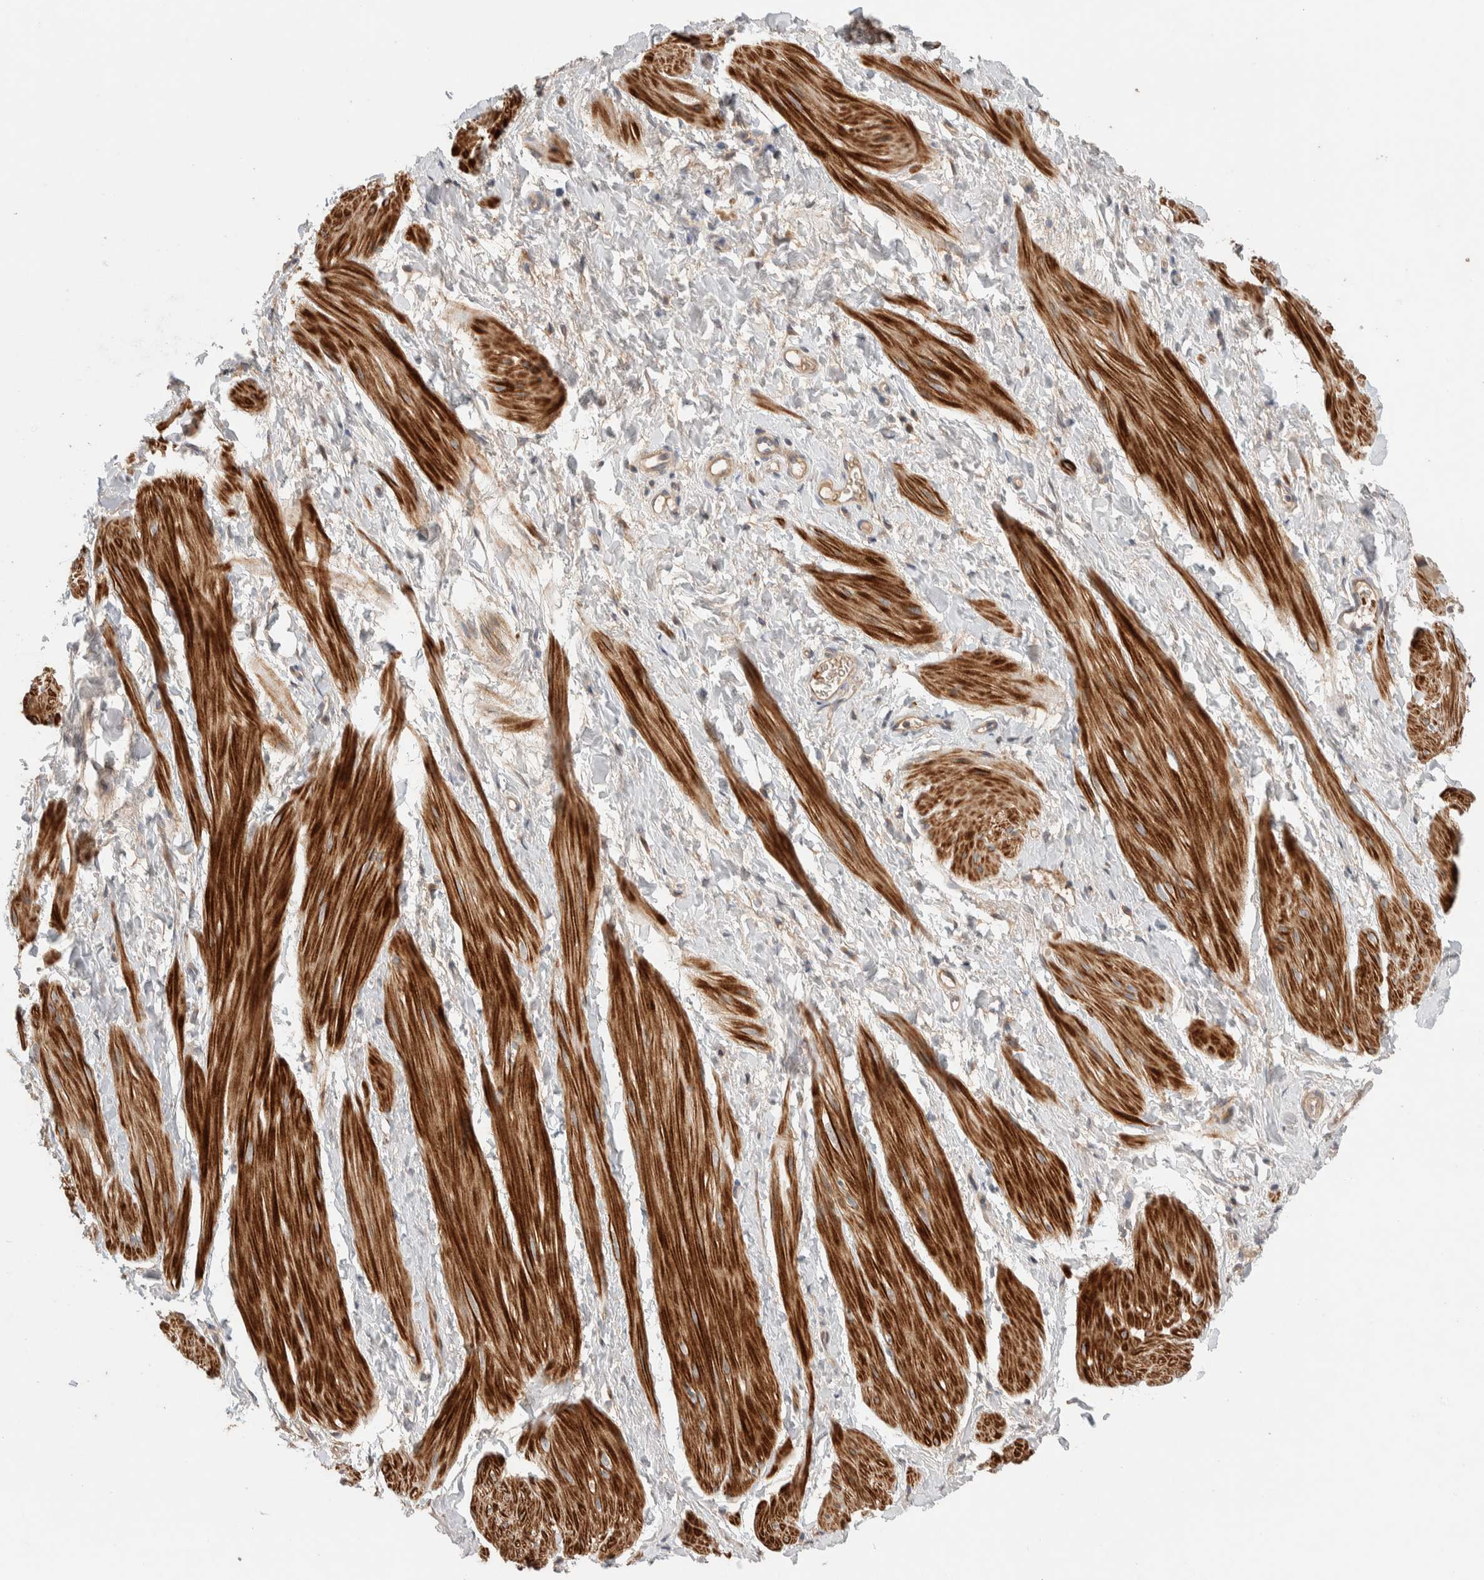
{"staining": {"intensity": "strong", "quantity": "25%-75%", "location": "cytoplasmic/membranous"}, "tissue": "smooth muscle", "cell_type": "Smooth muscle cells", "image_type": "normal", "snomed": [{"axis": "morphology", "description": "Normal tissue, NOS"}, {"axis": "topography", "description": "Smooth muscle"}], "caption": "Smooth muscle stained with DAB immunohistochemistry (IHC) displays high levels of strong cytoplasmic/membranous staining in about 25%-75% of smooth muscle cells.", "gene": "WDR91", "patient": {"sex": "male", "age": 16}}